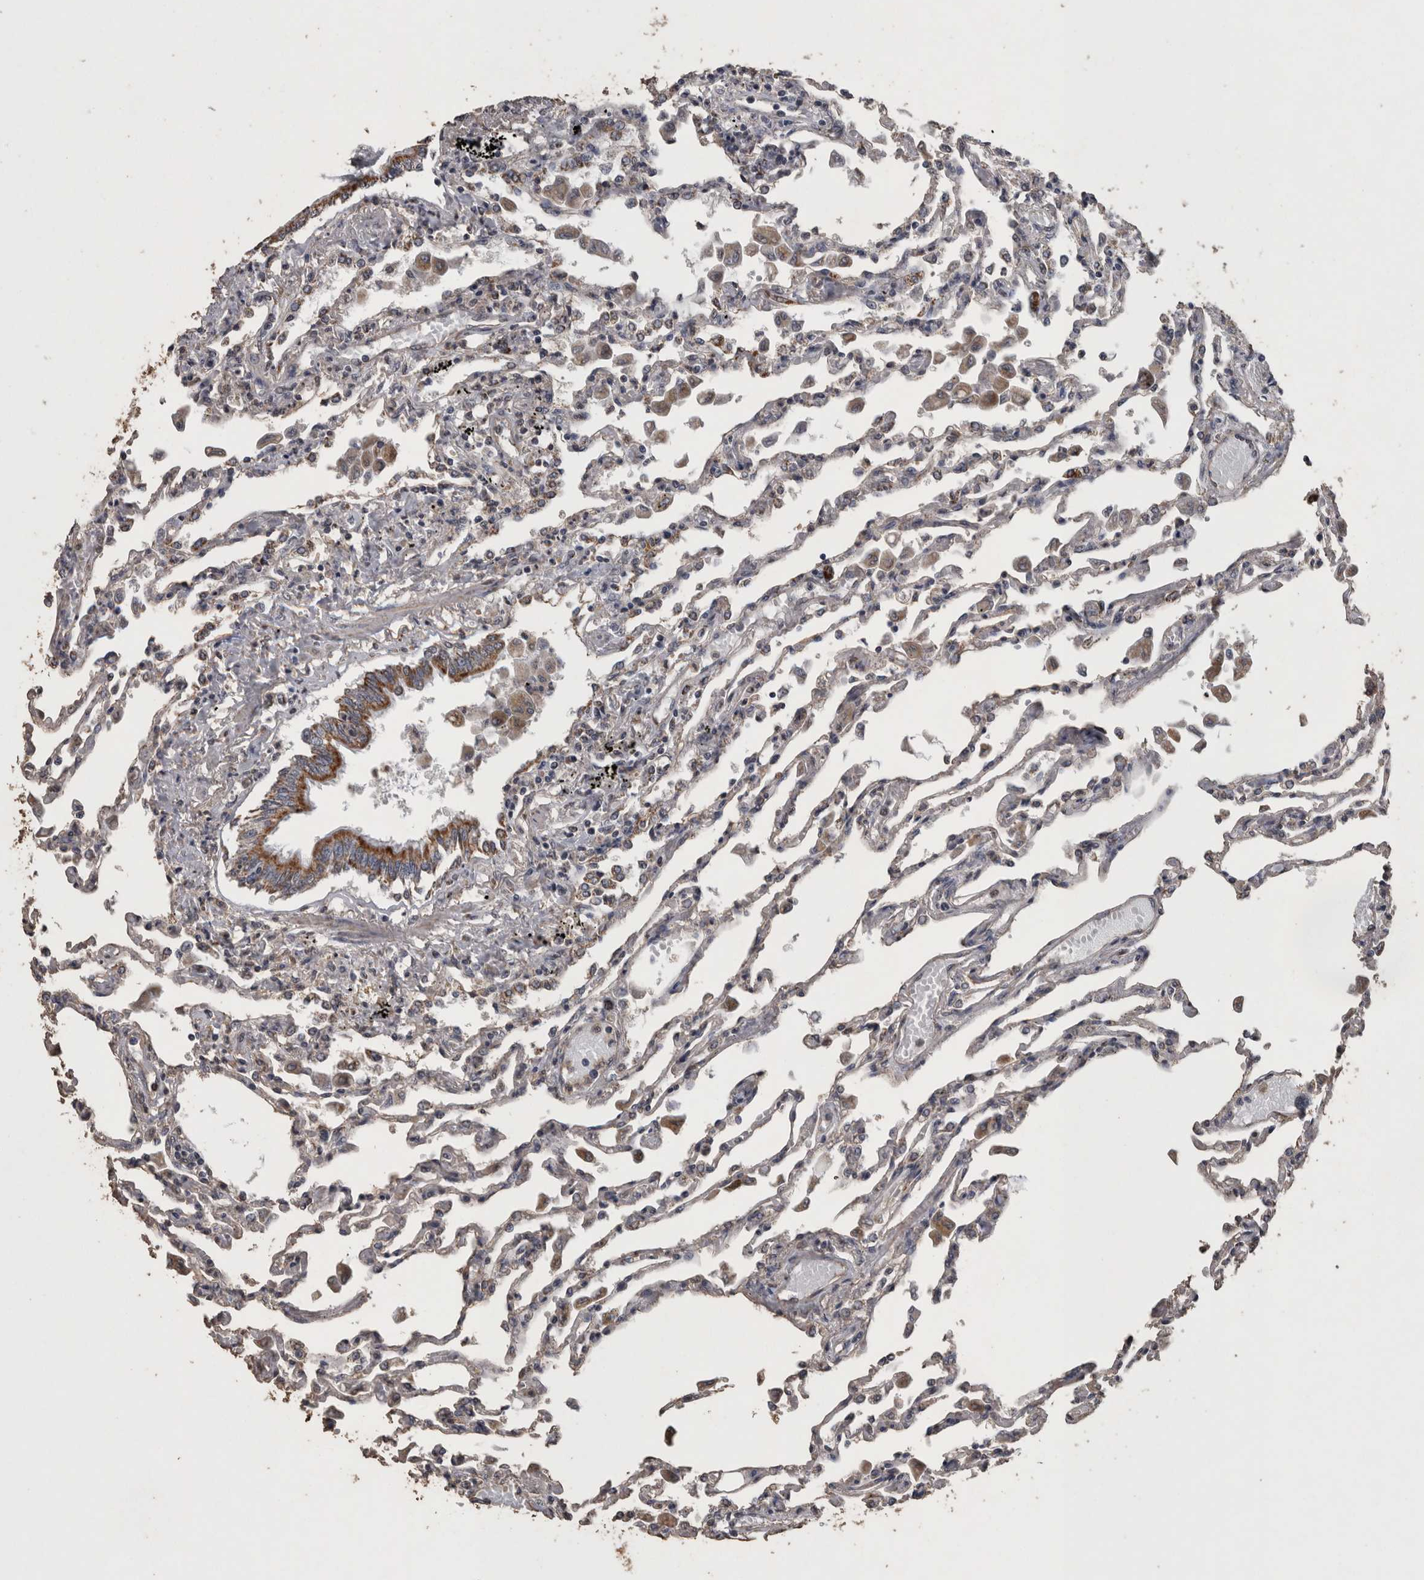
{"staining": {"intensity": "moderate", "quantity": "<25%", "location": "cytoplasmic/membranous"}, "tissue": "lung", "cell_type": "Alveolar cells", "image_type": "normal", "snomed": [{"axis": "morphology", "description": "Normal tissue, NOS"}, {"axis": "topography", "description": "Bronchus"}, {"axis": "topography", "description": "Lung"}], "caption": "An immunohistochemistry (IHC) micrograph of unremarkable tissue is shown. Protein staining in brown shows moderate cytoplasmic/membranous positivity in lung within alveolar cells. Using DAB (3,3'-diaminobenzidine) (brown) and hematoxylin (blue) stains, captured at high magnification using brightfield microscopy.", "gene": "ACADM", "patient": {"sex": "female", "age": 49}}